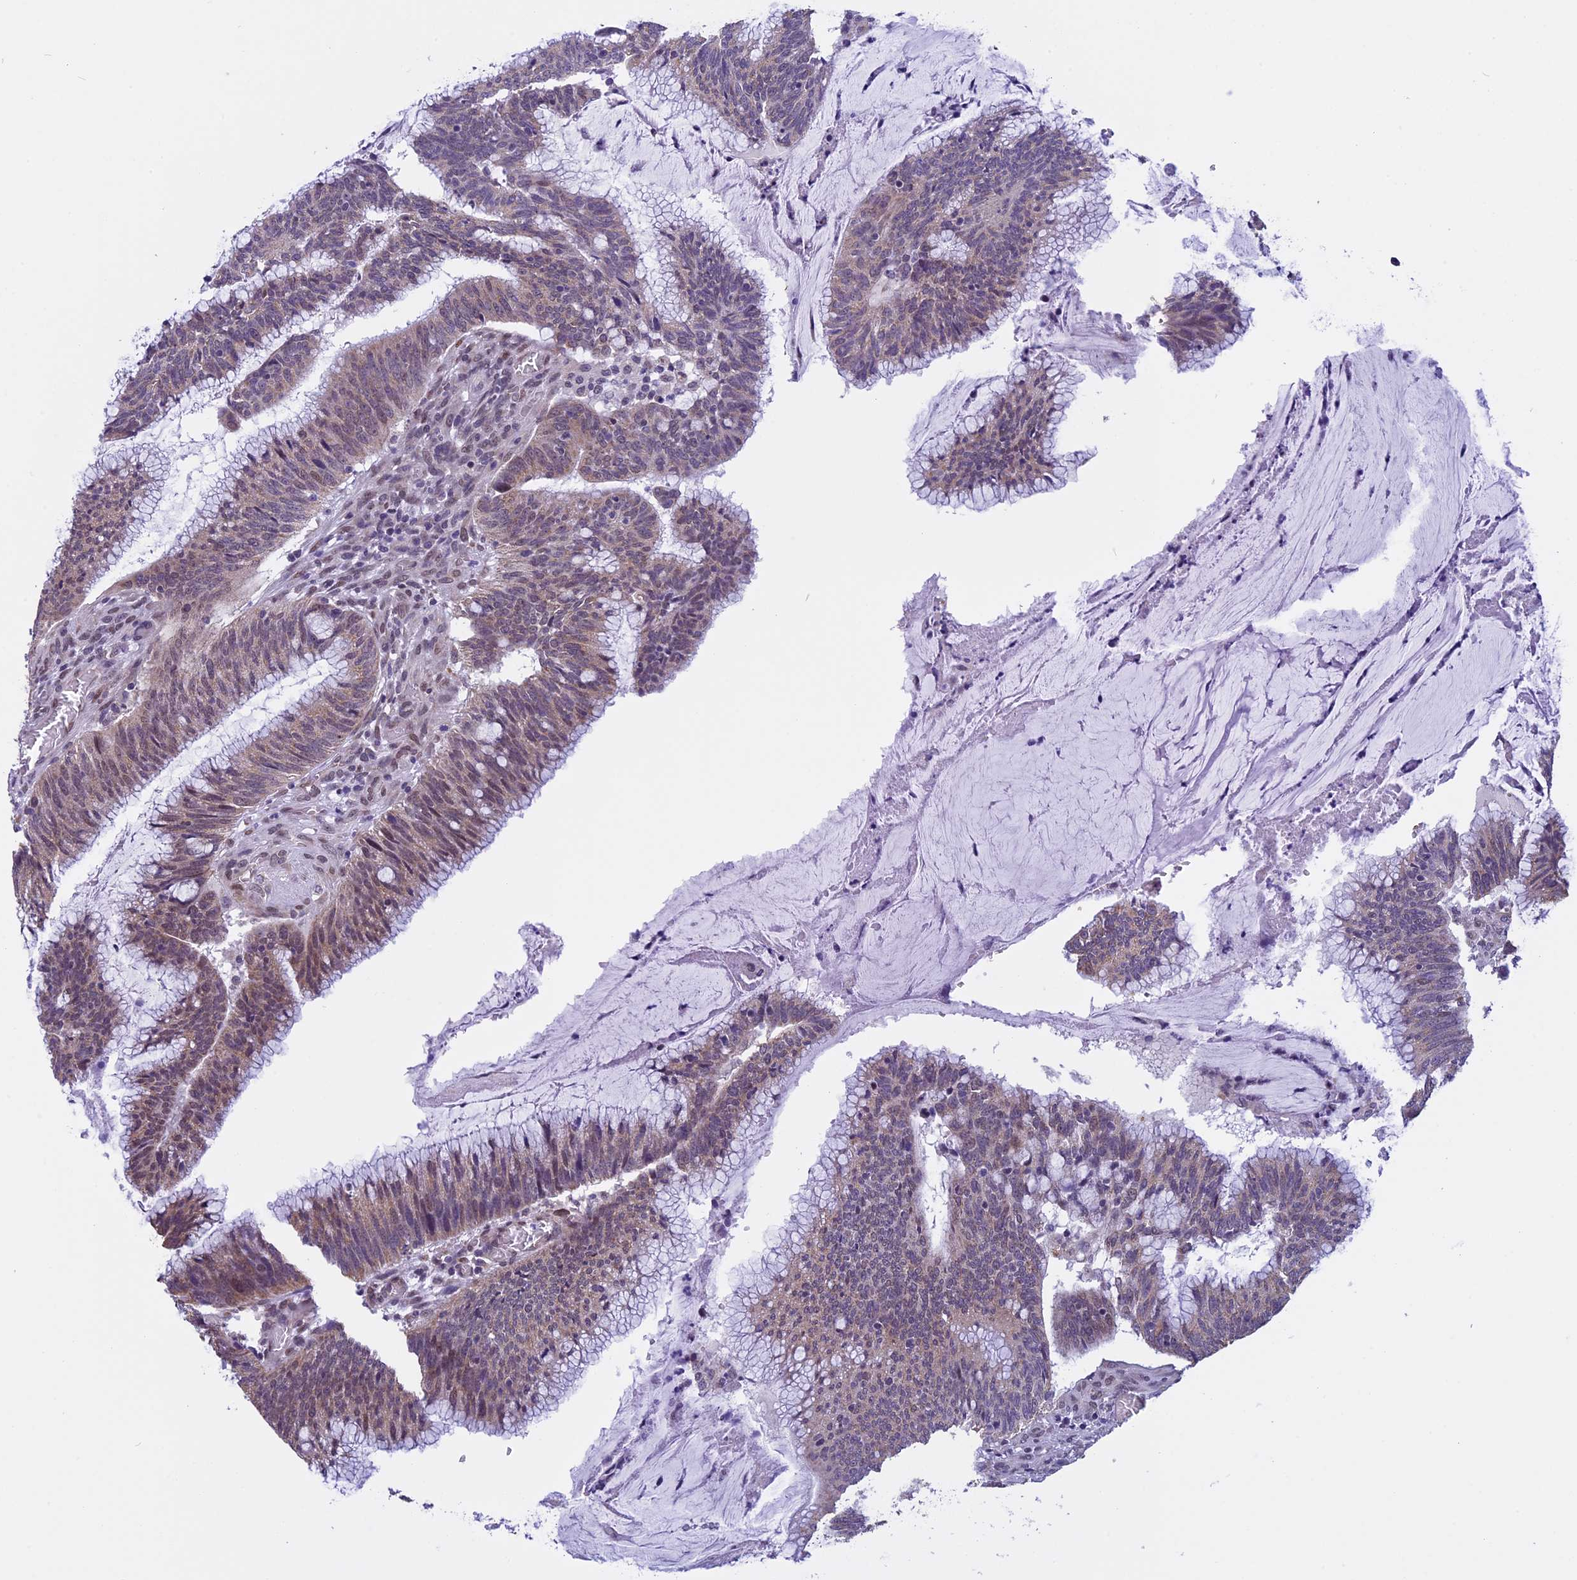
{"staining": {"intensity": "weak", "quantity": ">75%", "location": "cytoplasmic/membranous,nuclear"}, "tissue": "colorectal cancer", "cell_type": "Tumor cells", "image_type": "cancer", "snomed": [{"axis": "morphology", "description": "Adenocarcinoma, NOS"}, {"axis": "topography", "description": "Rectum"}], "caption": "Colorectal cancer was stained to show a protein in brown. There is low levels of weak cytoplasmic/membranous and nuclear expression in approximately >75% of tumor cells. Nuclei are stained in blue.", "gene": "ZNF317", "patient": {"sex": "female", "age": 77}}